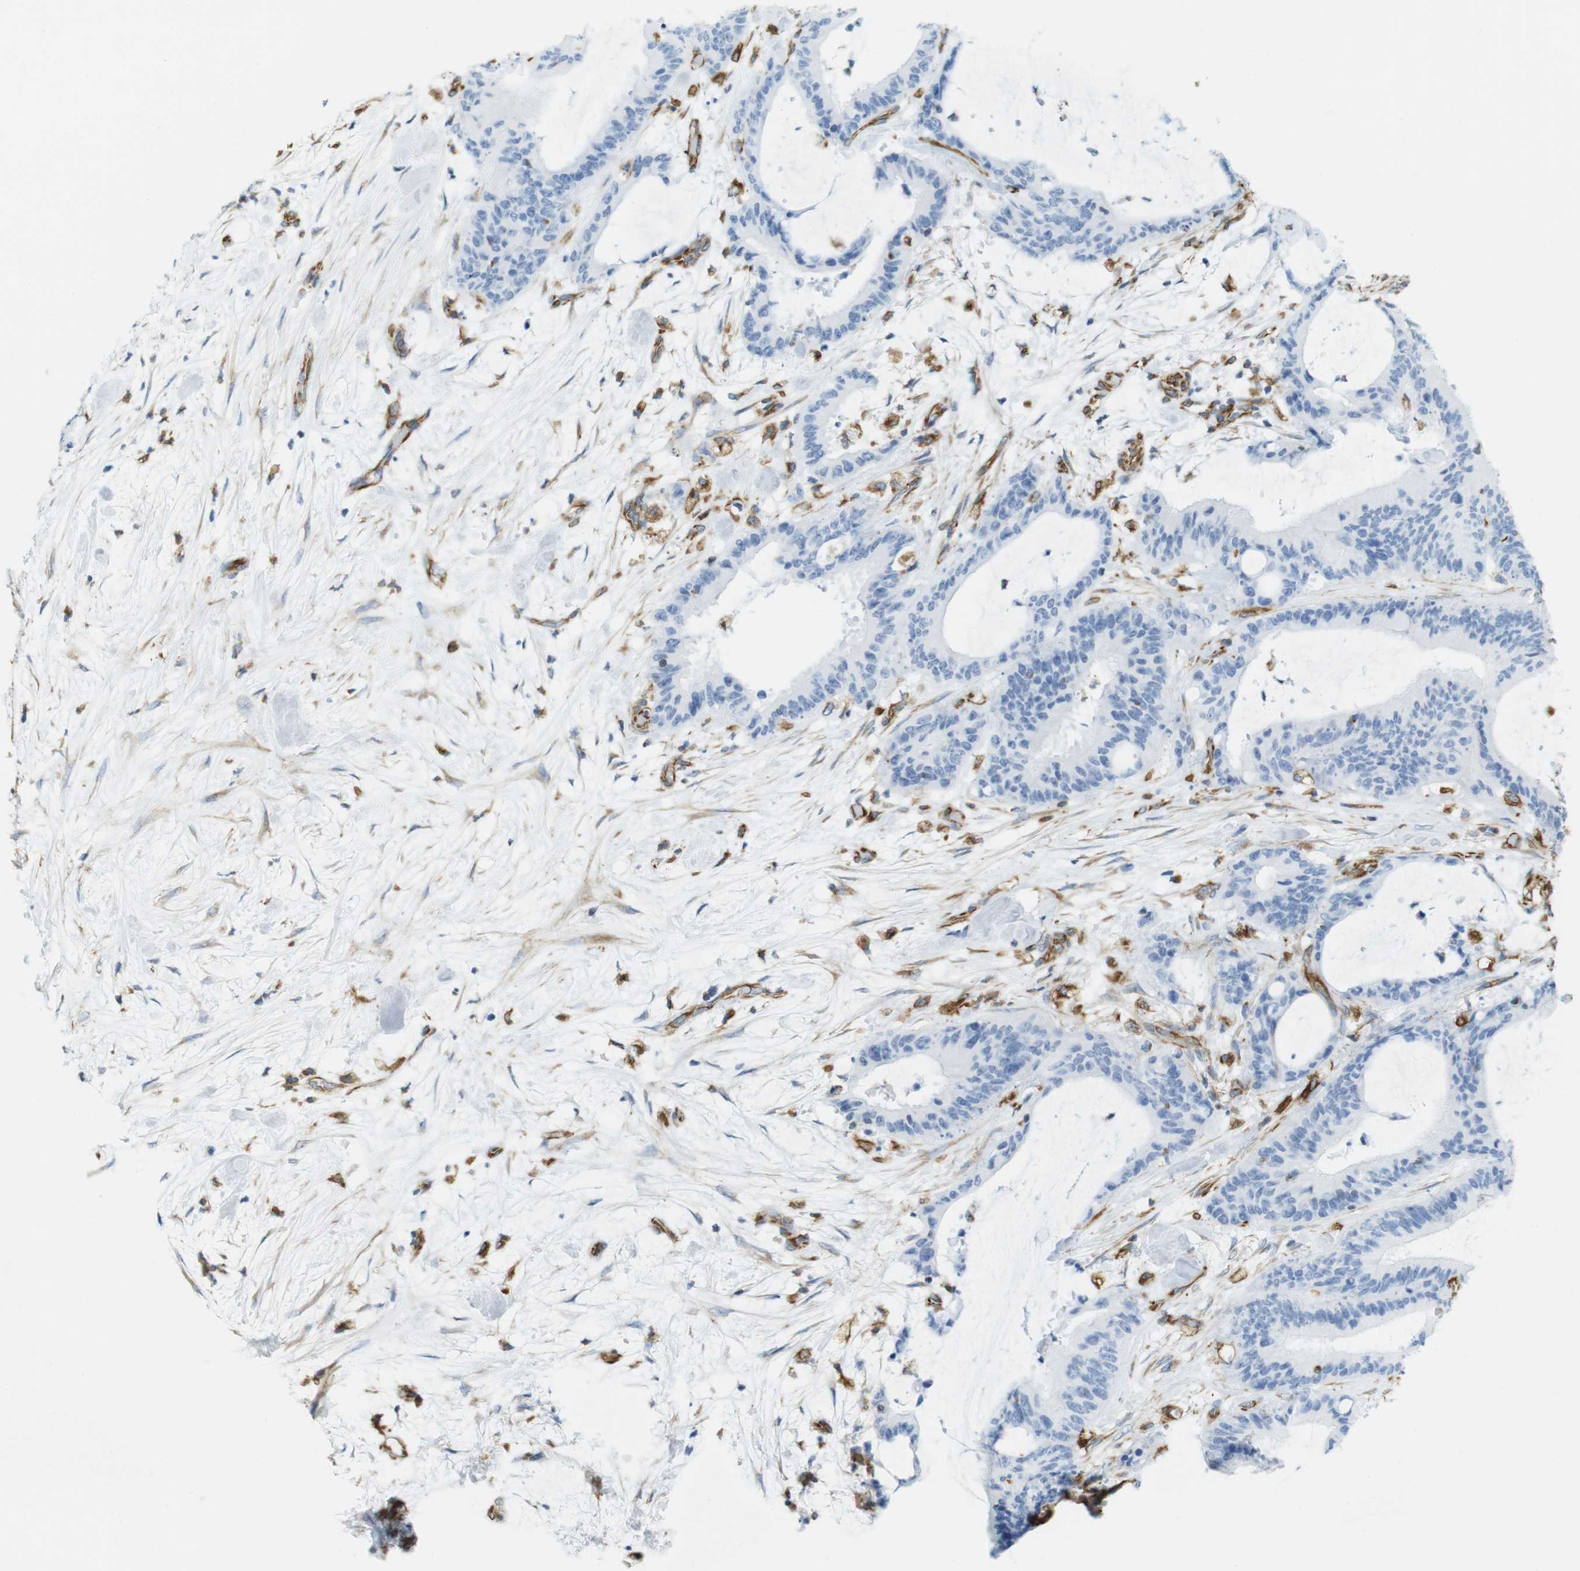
{"staining": {"intensity": "negative", "quantity": "none", "location": "none"}, "tissue": "liver cancer", "cell_type": "Tumor cells", "image_type": "cancer", "snomed": [{"axis": "morphology", "description": "Cholangiocarcinoma"}, {"axis": "topography", "description": "Liver"}], "caption": "The IHC photomicrograph has no significant expression in tumor cells of cholangiocarcinoma (liver) tissue. Brightfield microscopy of IHC stained with DAB (brown) and hematoxylin (blue), captured at high magnification.", "gene": "MS4A10", "patient": {"sex": "female", "age": 73}}